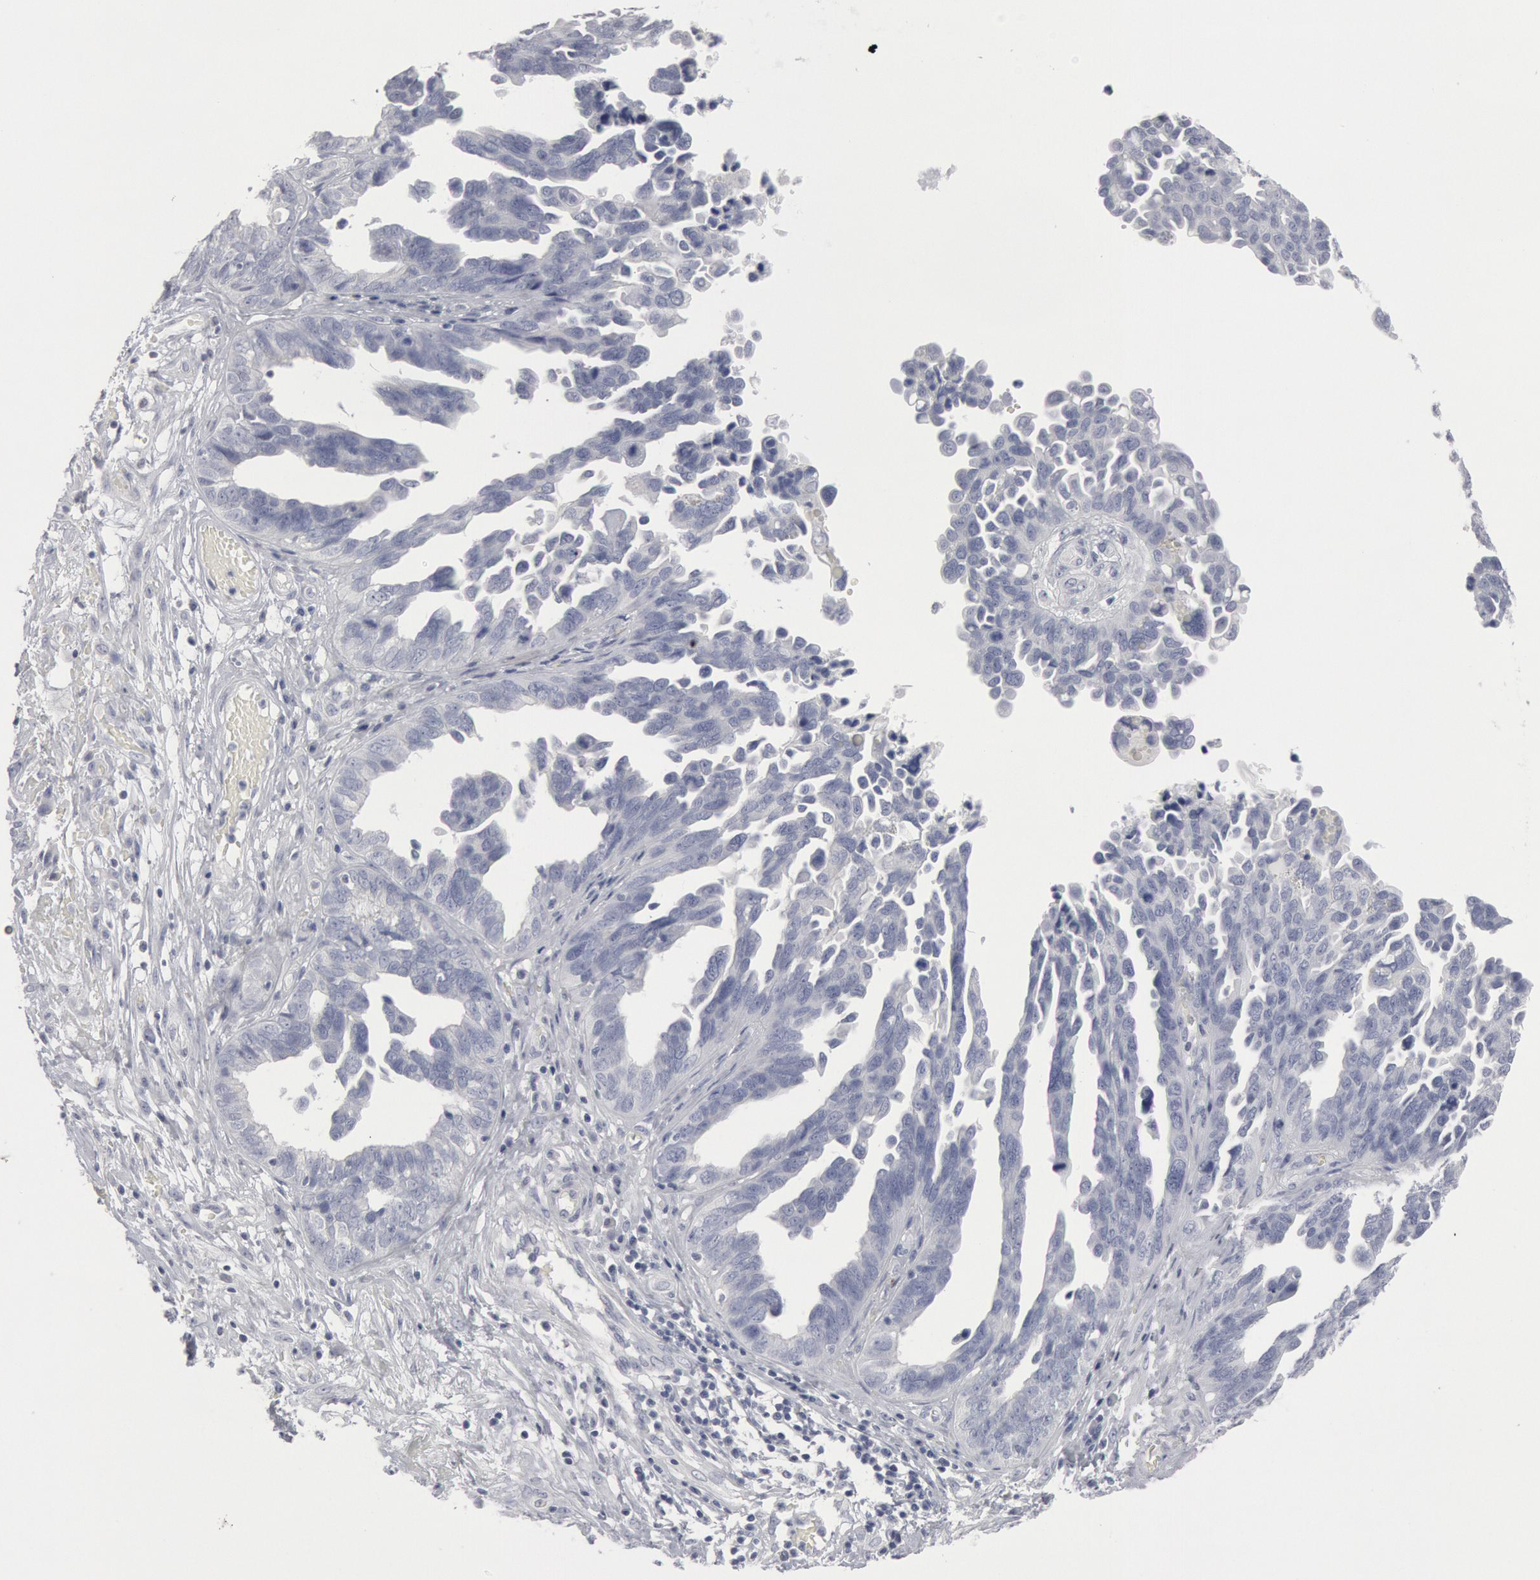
{"staining": {"intensity": "negative", "quantity": "none", "location": "none"}, "tissue": "ovarian cancer", "cell_type": "Tumor cells", "image_type": "cancer", "snomed": [{"axis": "morphology", "description": "Cystadenocarcinoma, serous, NOS"}, {"axis": "topography", "description": "Ovary"}], "caption": "Immunohistochemistry of human ovarian cancer exhibits no expression in tumor cells.", "gene": "DMC1", "patient": {"sex": "female", "age": 64}}